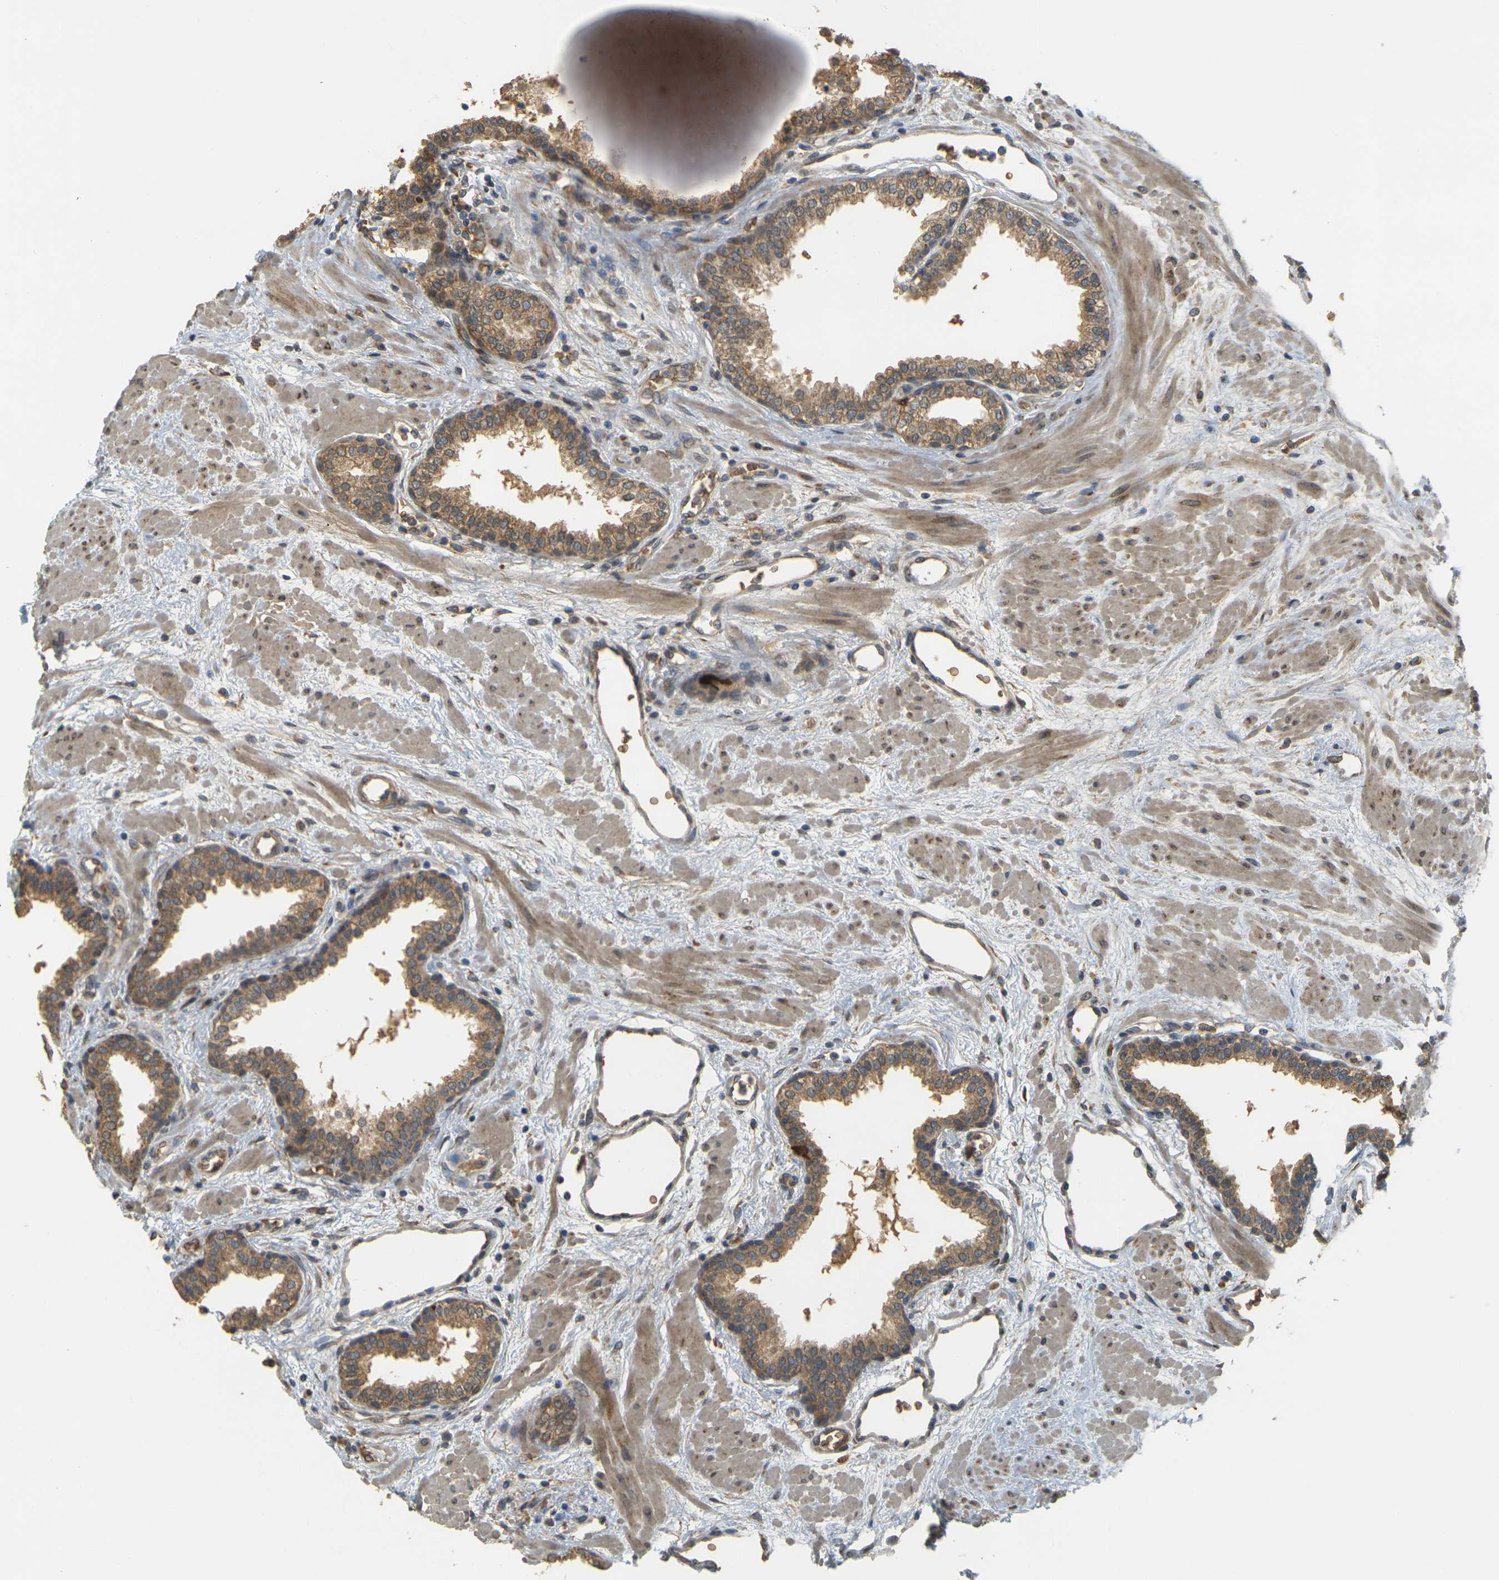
{"staining": {"intensity": "moderate", "quantity": ">75%", "location": "cytoplasmic/membranous"}, "tissue": "prostate", "cell_type": "Glandular cells", "image_type": "normal", "snomed": [{"axis": "morphology", "description": "Normal tissue, NOS"}, {"axis": "topography", "description": "Prostate"}], "caption": "This image displays normal prostate stained with immunohistochemistry to label a protein in brown. The cytoplasmic/membranous of glandular cells show moderate positivity for the protein. Nuclei are counter-stained blue.", "gene": "MEGF9", "patient": {"sex": "male", "age": 51}}